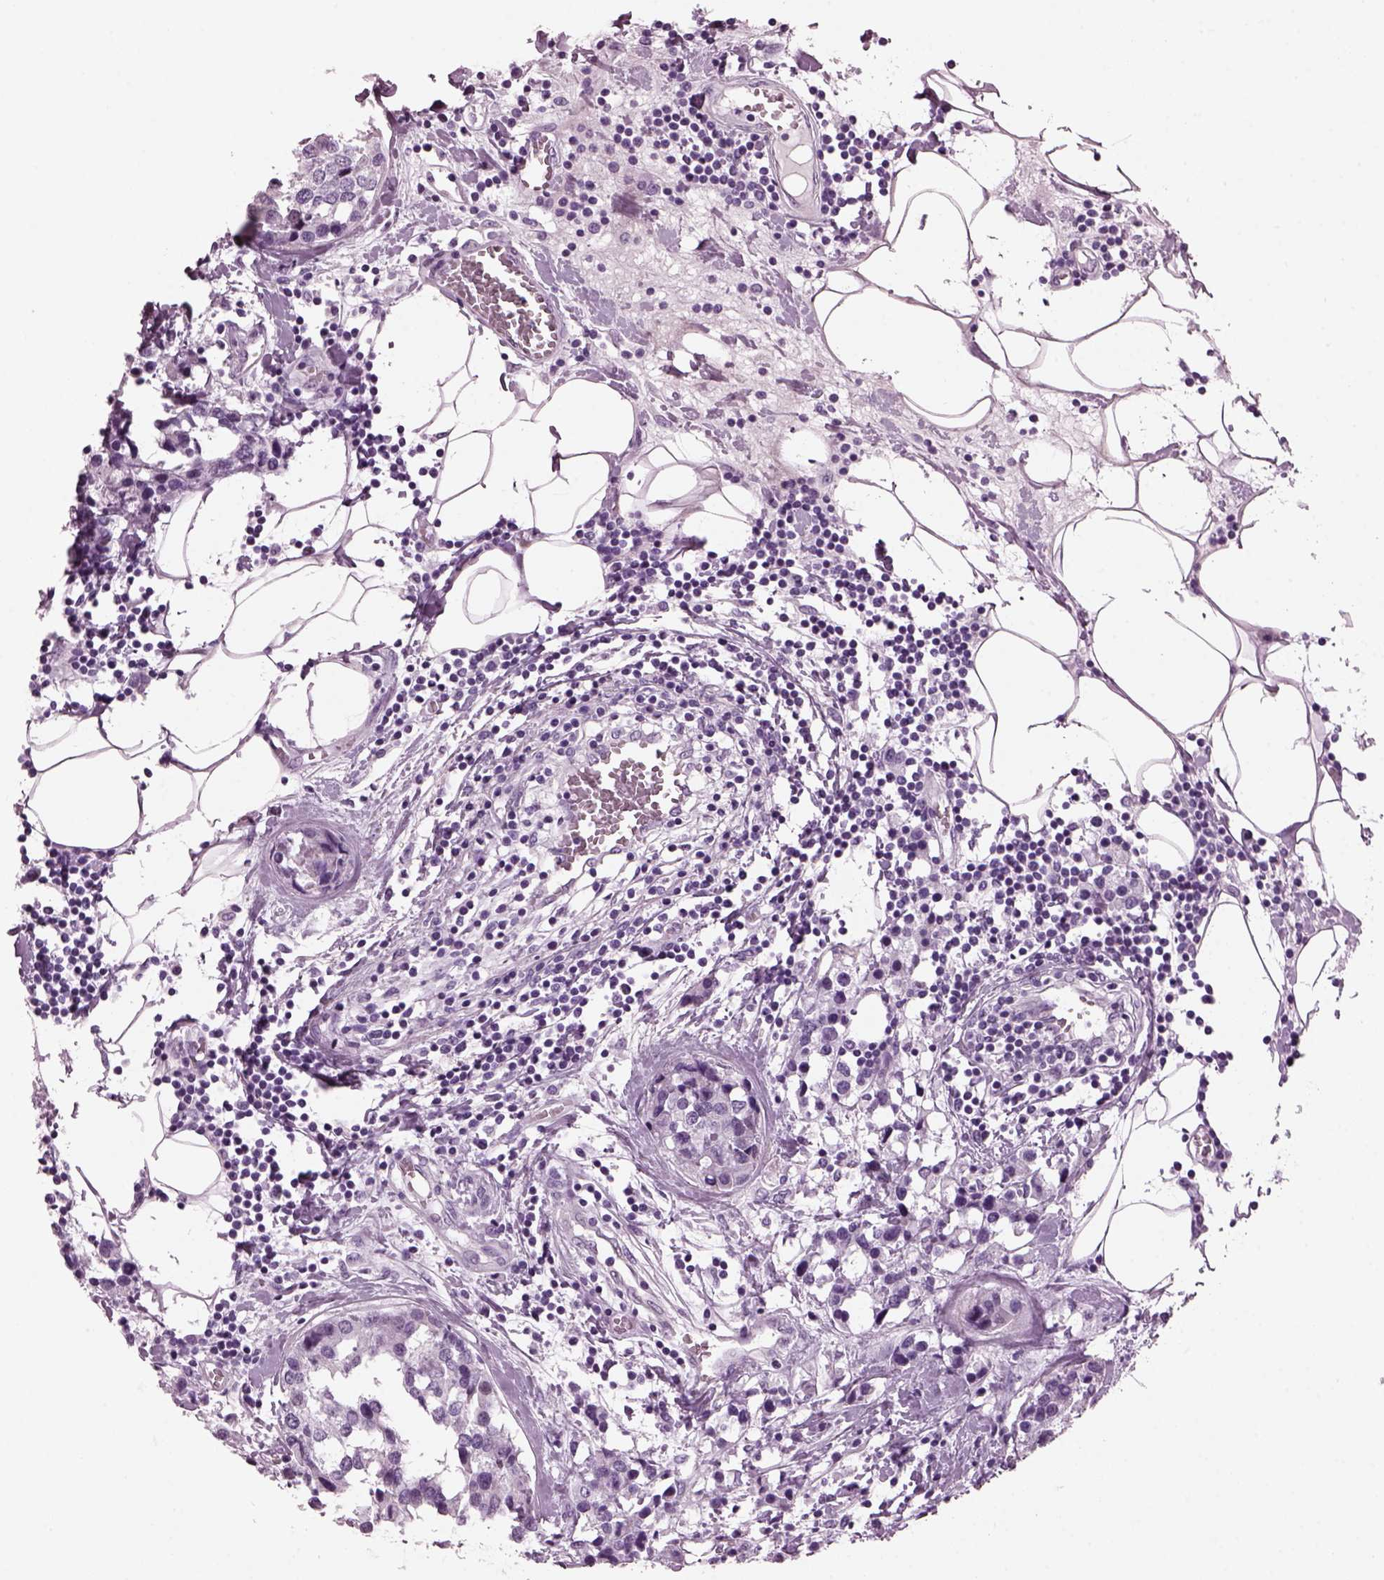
{"staining": {"intensity": "negative", "quantity": "none", "location": "none"}, "tissue": "breast cancer", "cell_type": "Tumor cells", "image_type": "cancer", "snomed": [{"axis": "morphology", "description": "Lobular carcinoma"}, {"axis": "topography", "description": "Breast"}], "caption": "Image shows no protein positivity in tumor cells of breast cancer tissue.", "gene": "KRTAP3-2", "patient": {"sex": "female", "age": 59}}